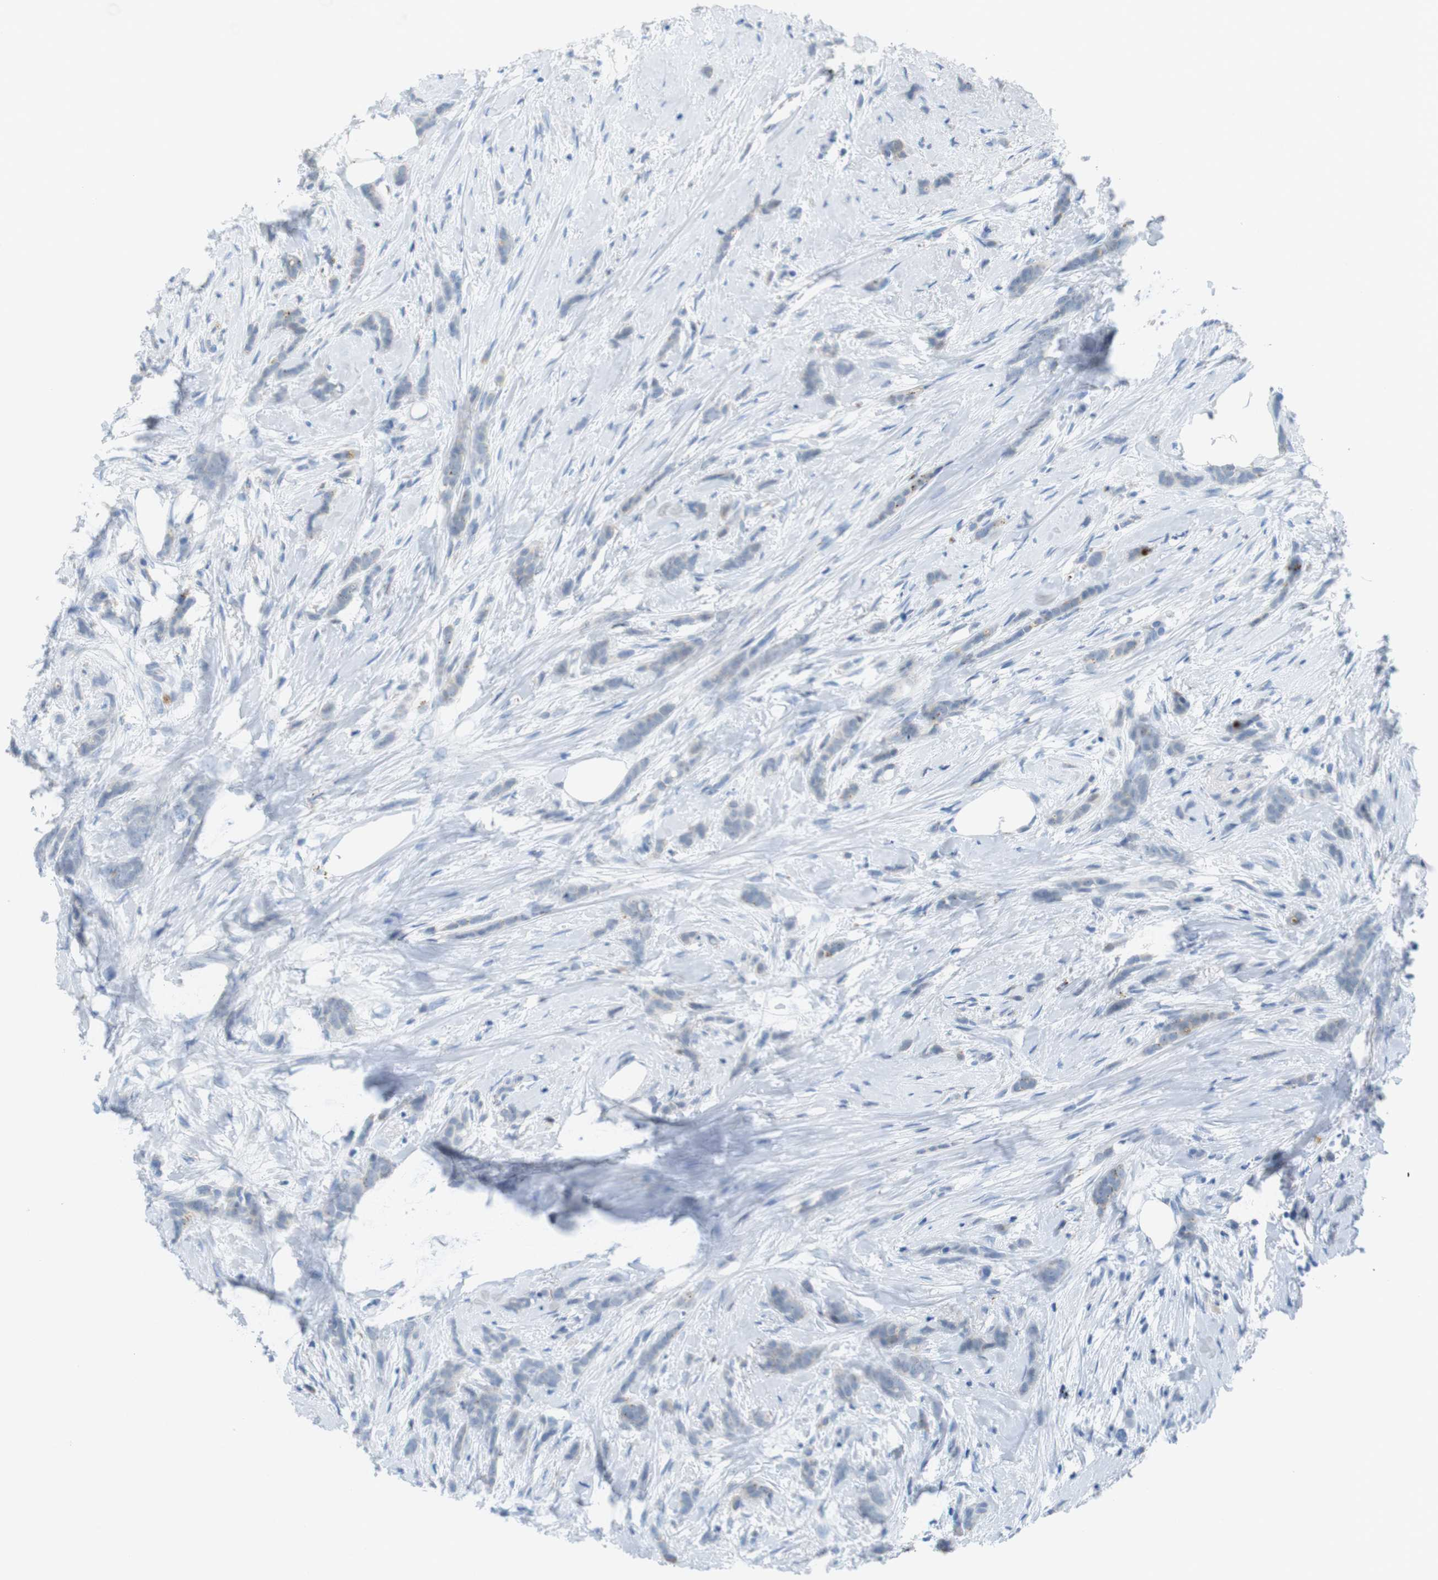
{"staining": {"intensity": "moderate", "quantity": "<25%", "location": "cytoplasmic/membranous"}, "tissue": "breast cancer", "cell_type": "Tumor cells", "image_type": "cancer", "snomed": [{"axis": "morphology", "description": "Lobular carcinoma, in situ"}, {"axis": "morphology", "description": "Lobular carcinoma"}, {"axis": "topography", "description": "Breast"}], "caption": "This is an image of immunohistochemistry staining of lobular carcinoma in situ (breast), which shows moderate expression in the cytoplasmic/membranous of tumor cells.", "gene": "YIPF1", "patient": {"sex": "female", "age": 41}}